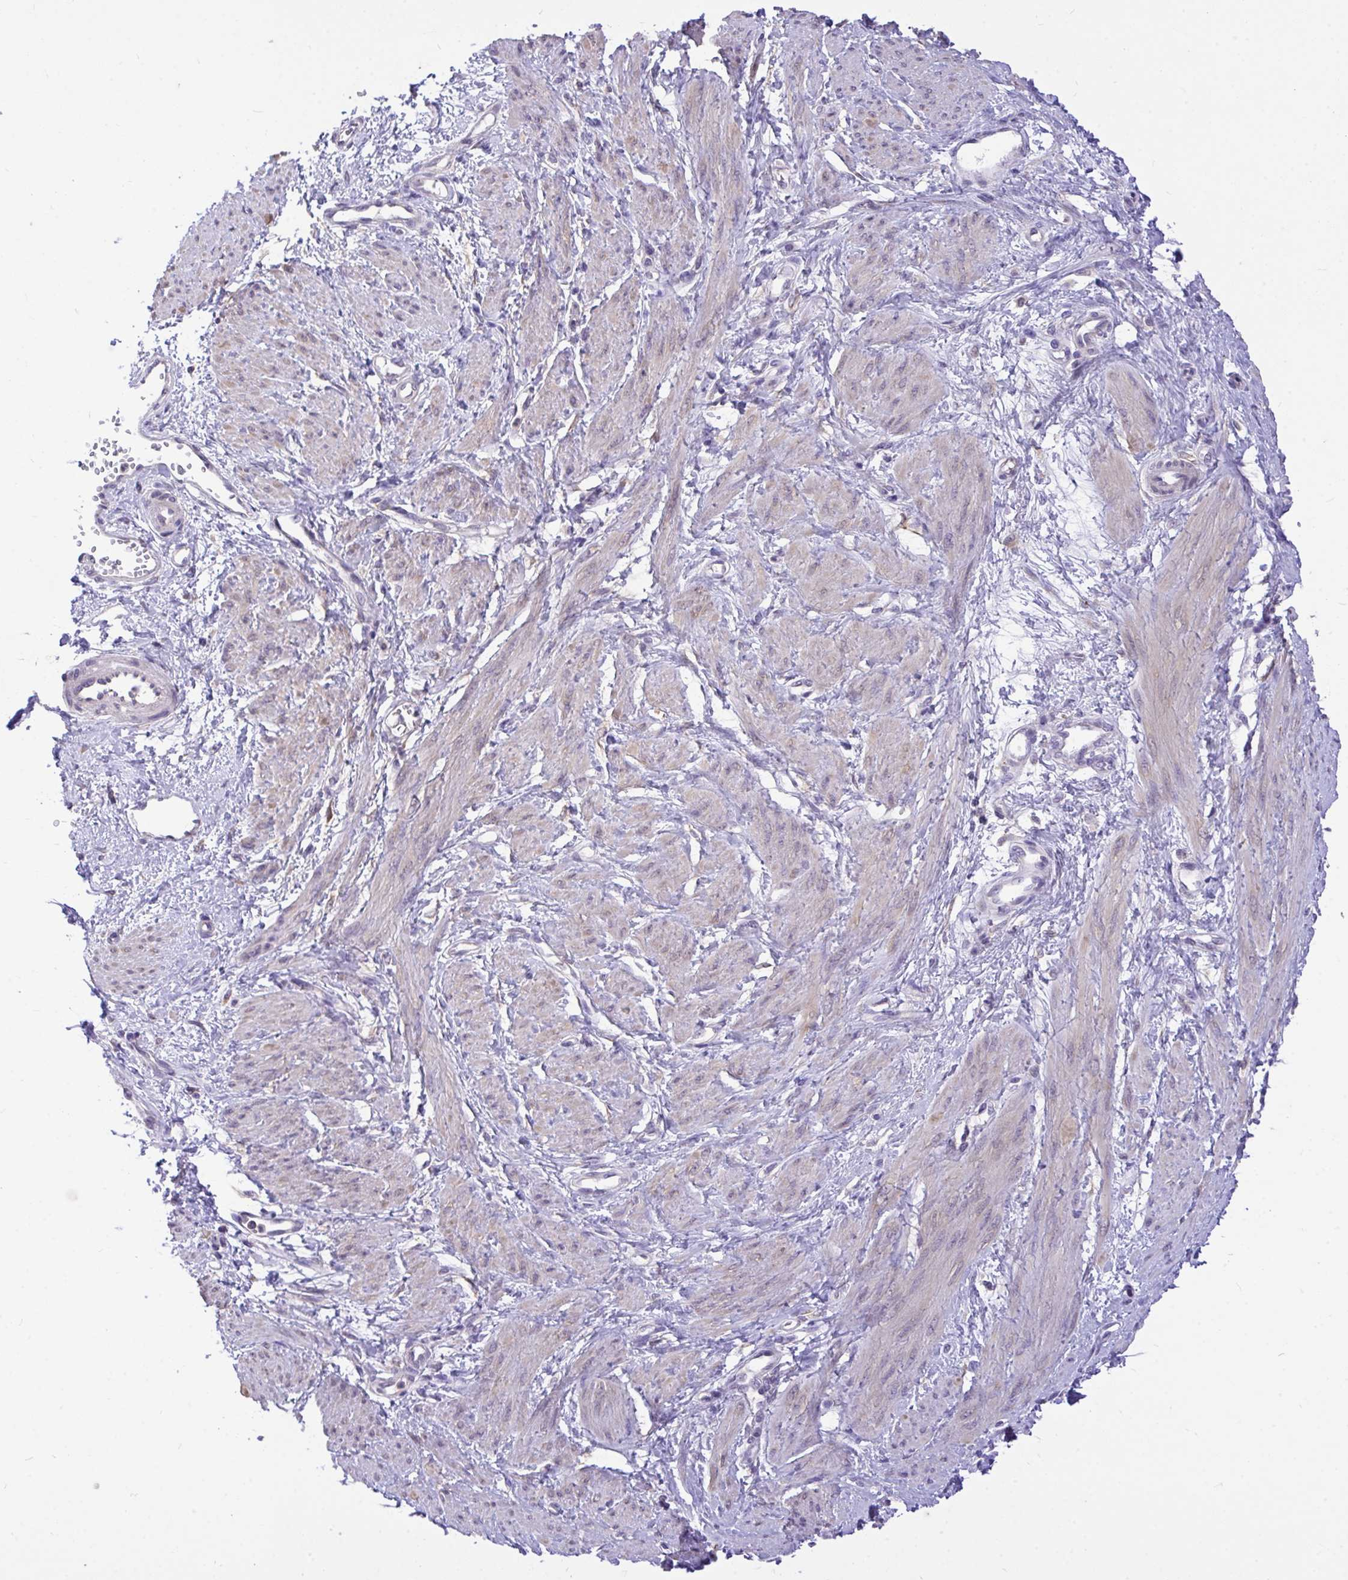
{"staining": {"intensity": "weak", "quantity": "<25%", "location": "cytoplasmic/membranous"}, "tissue": "smooth muscle", "cell_type": "Smooth muscle cells", "image_type": "normal", "snomed": [{"axis": "morphology", "description": "Normal tissue, NOS"}, {"axis": "topography", "description": "Smooth muscle"}, {"axis": "topography", "description": "Uterus"}], "caption": "DAB immunohistochemical staining of unremarkable smooth muscle shows no significant staining in smooth muscle cells. (Immunohistochemistry, brightfield microscopy, high magnification).", "gene": "MPC2", "patient": {"sex": "female", "age": 39}}